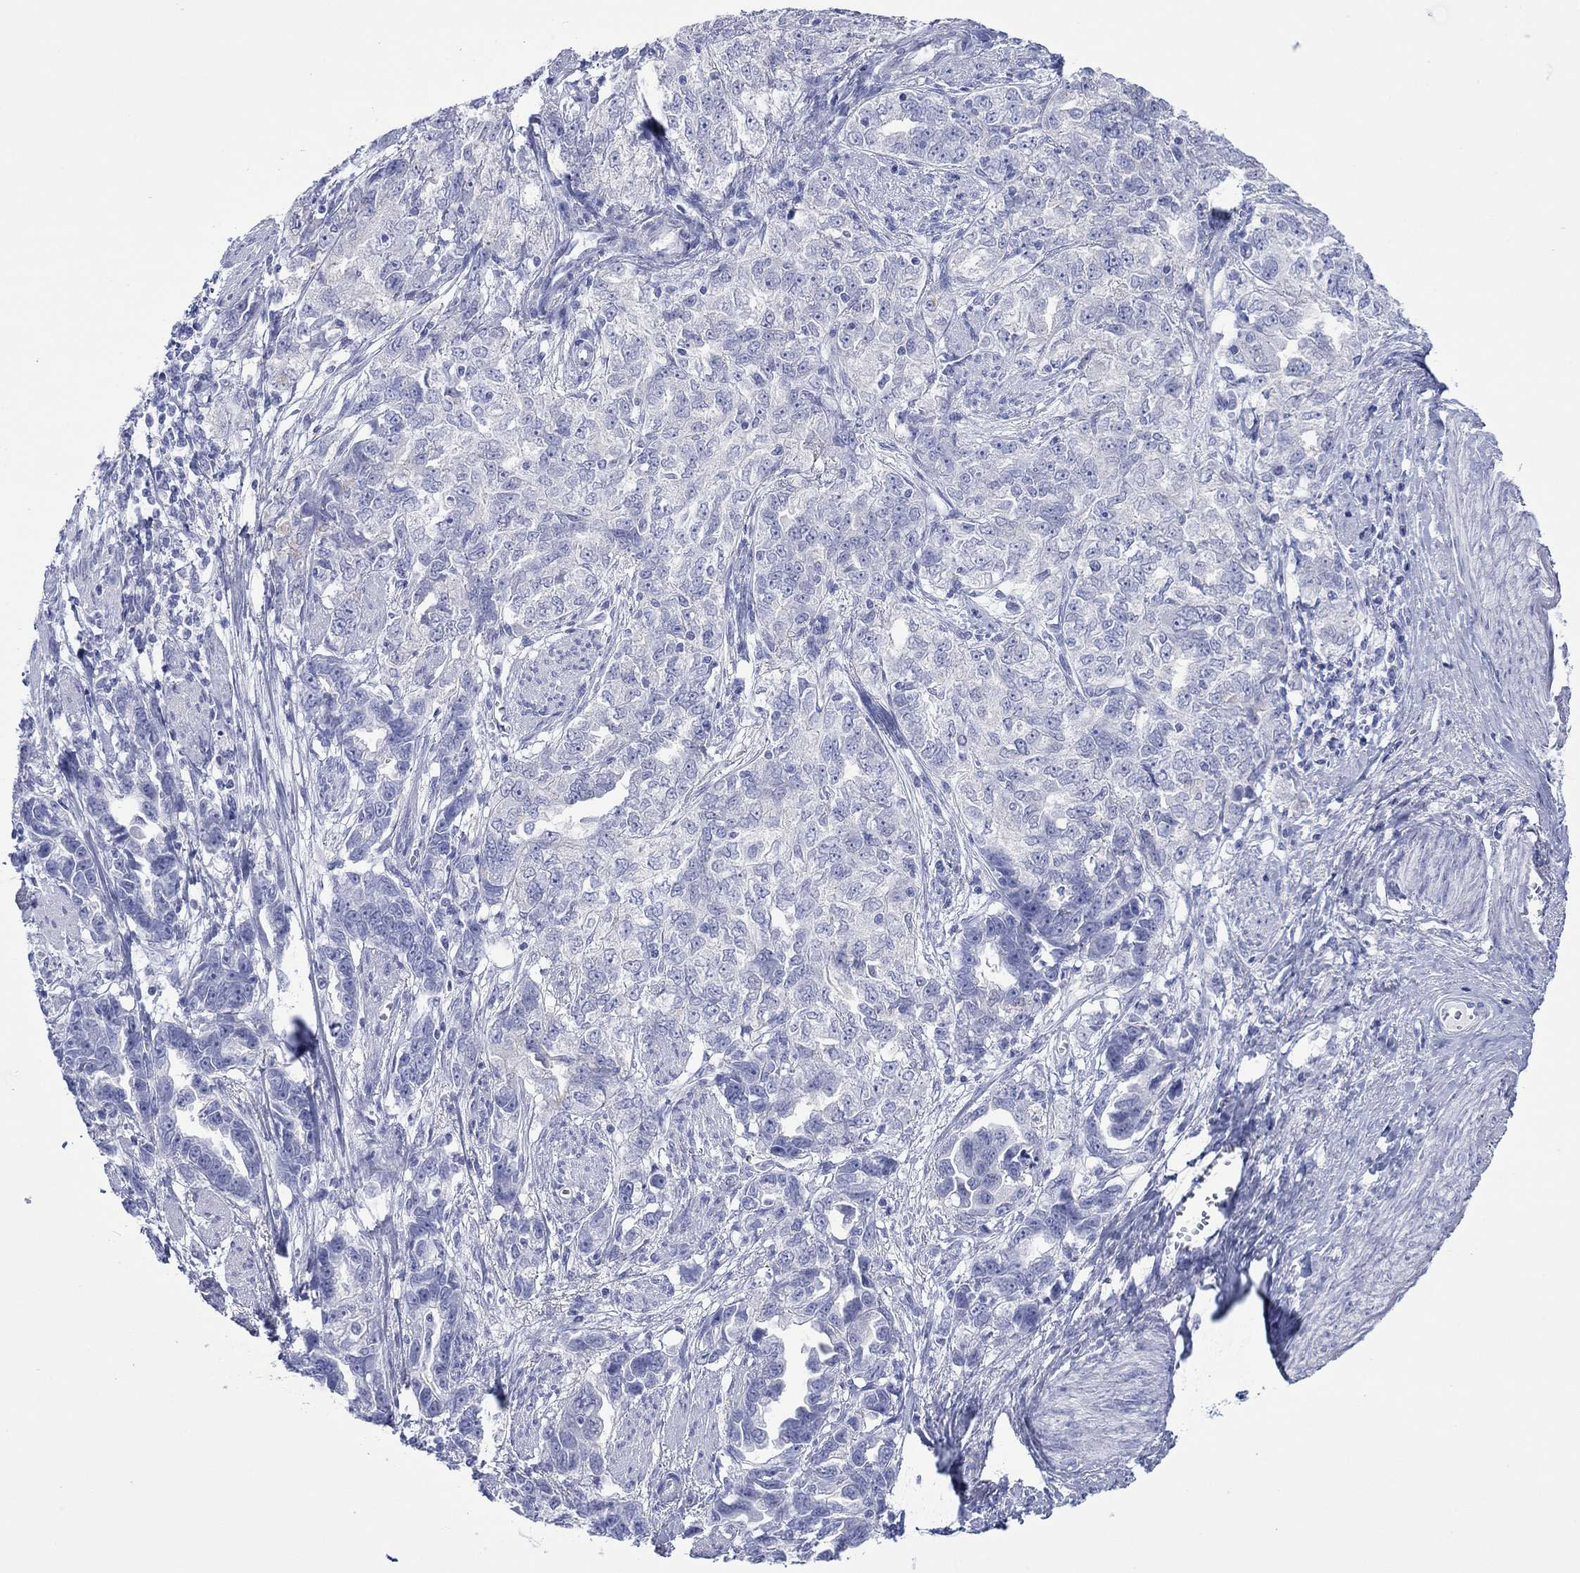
{"staining": {"intensity": "negative", "quantity": "none", "location": "none"}, "tissue": "ovarian cancer", "cell_type": "Tumor cells", "image_type": "cancer", "snomed": [{"axis": "morphology", "description": "Cystadenocarcinoma, serous, NOS"}, {"axis": "topography", "description": "Ovary"}], "caption": "High power microscopy micrograph of an immunohistochemistry (IHC) image of ovarian serous cystadenocarcinoma, revealing no significant expression in tumor cells.", "gene": "MLANA", "patient": {"sex": "female", "age": 51}}